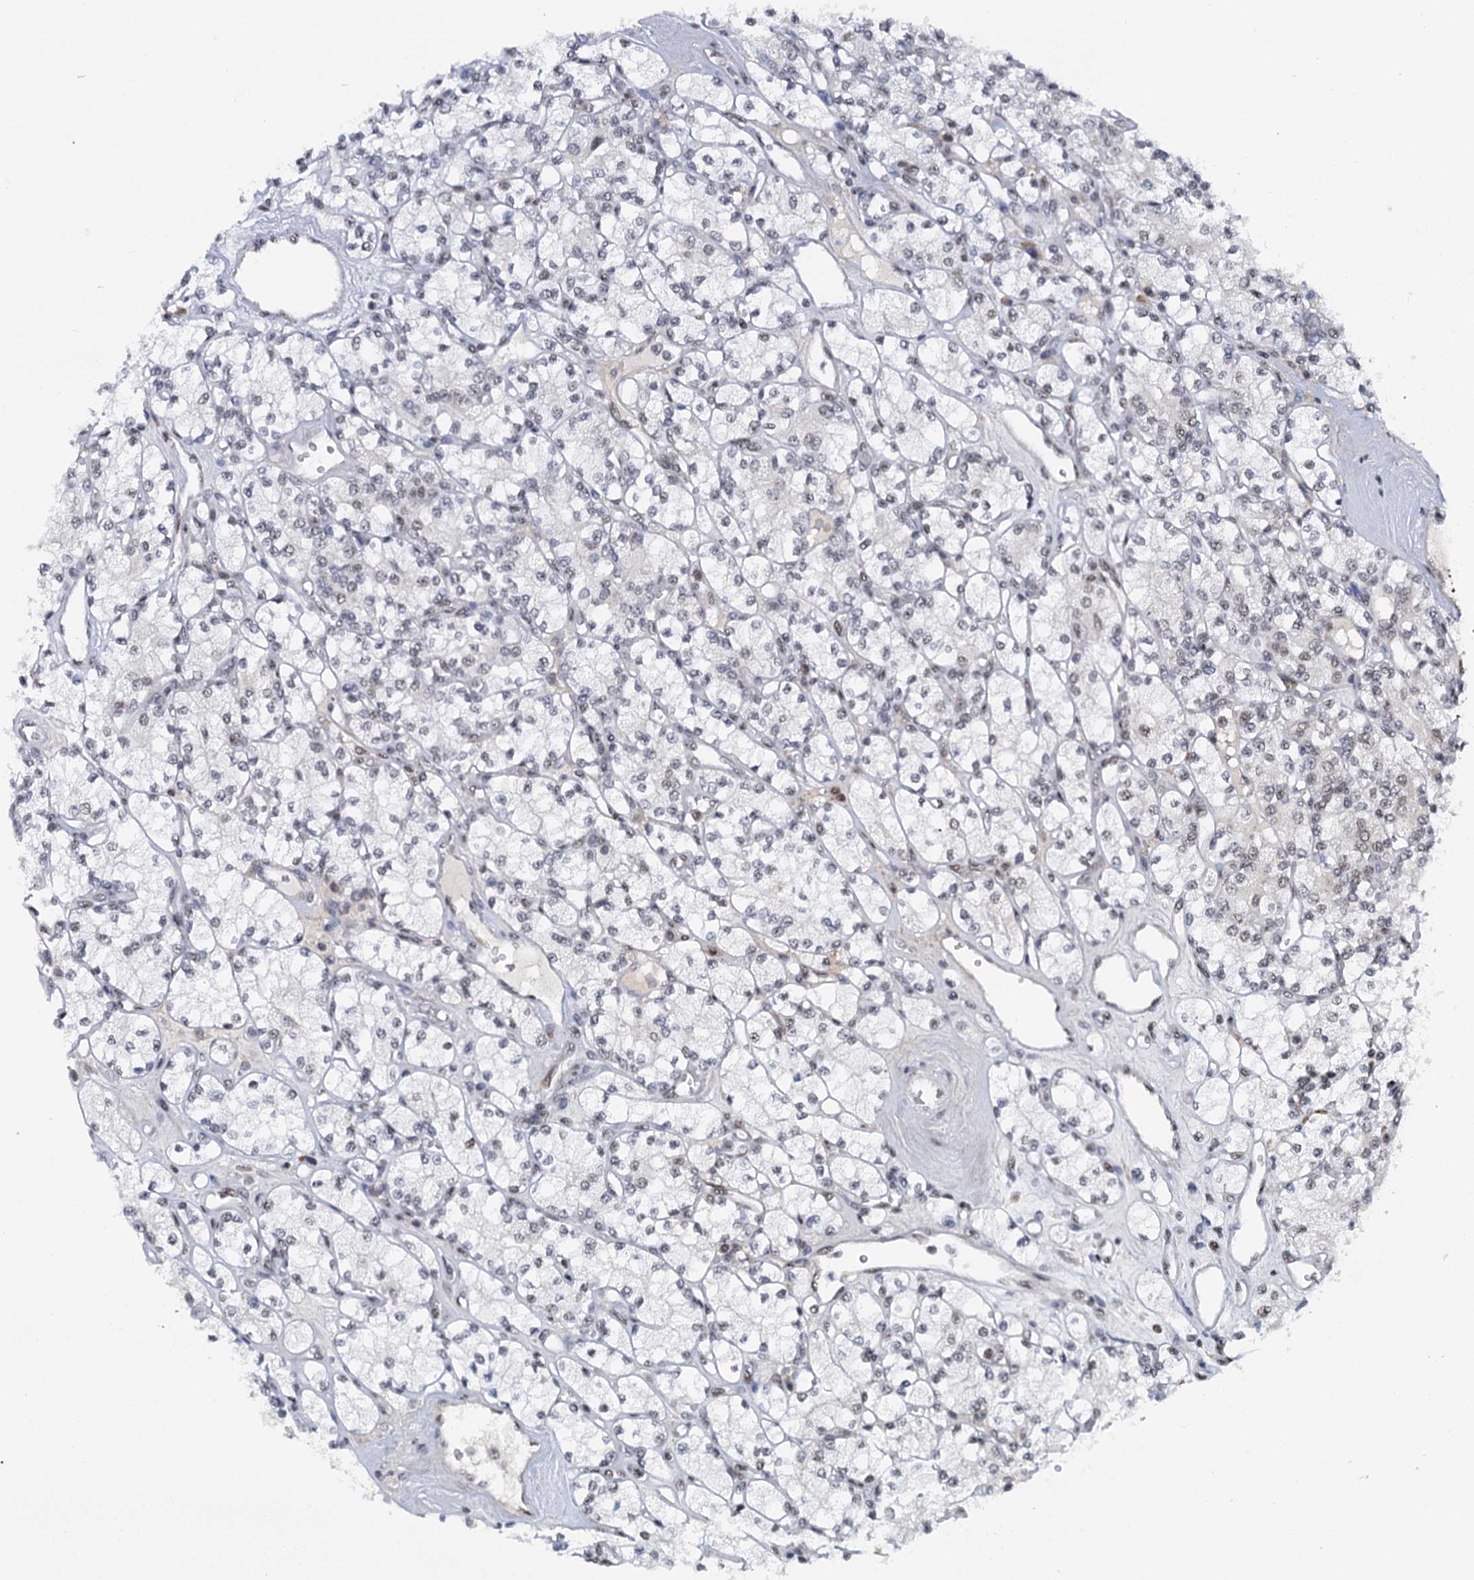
{"staining": {"intensity": "weak", "quantity": "25%-75%", "location": "nuclear"}, "tissue": "renal cancer", "cell_type": "Tumor cells", "image_type": "cancer", "snomed": [{"axis": "morphology", "description": "Adenocarcinoma, NOS"}, {"axis": "topography", "description": "Kidney"}], "caption": "Weak nuclear staining is present in about 25%-75% of tumor cells in renal cancer.", "gene": "SREK1", "patient": {"sex": "male", "age": 77}}